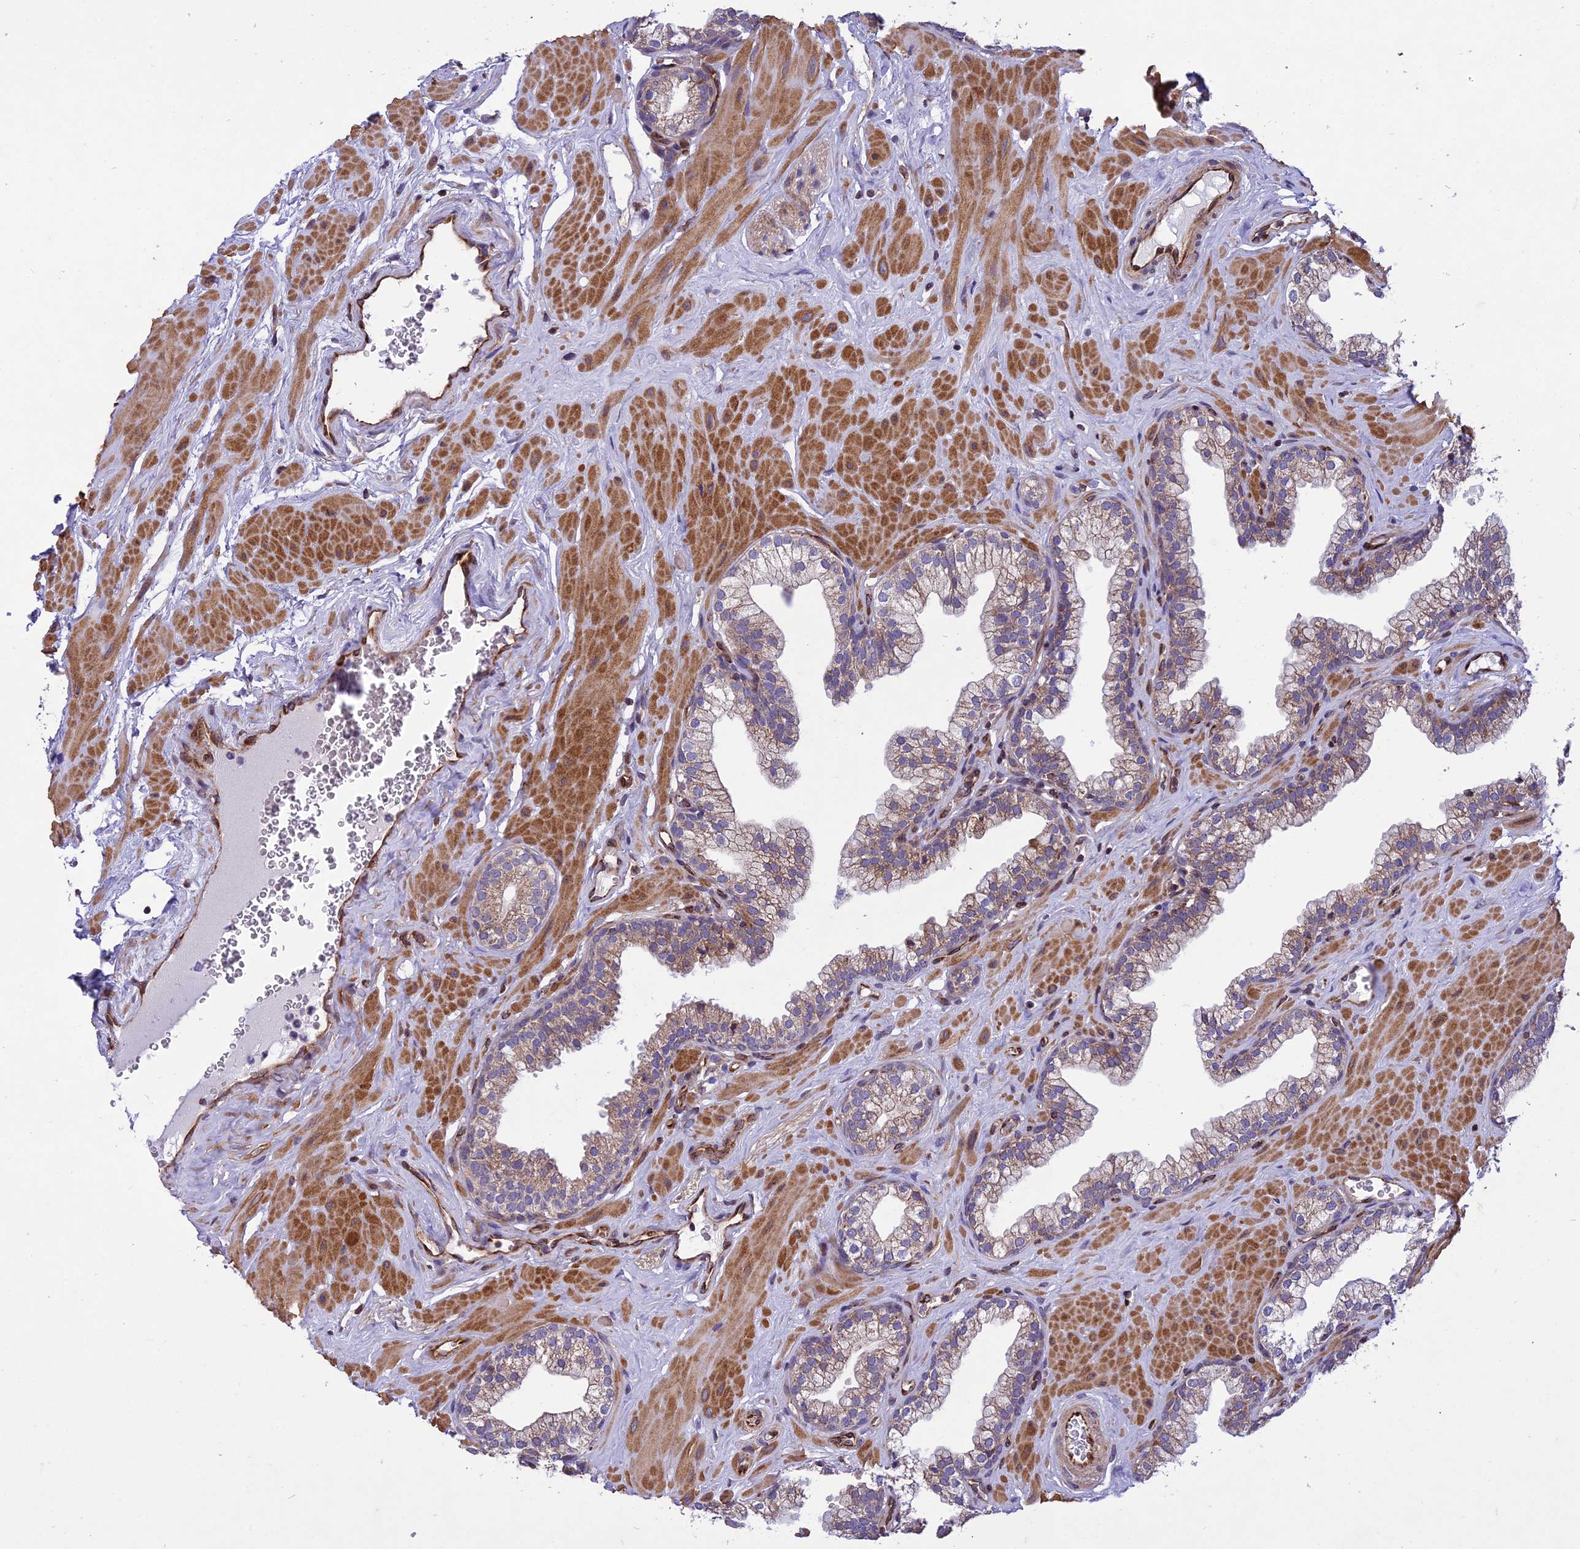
{"staining": {"intensity": "weak", "quantity": ">75%", "location": "cytoplasmic/membranous"}, "tissue": "prostate", "cell_type": "Glandular cells", "image_type": "normal", "snomed": [{"axis": "morphology", "description": "Normal tissue, NOS"}, {"axis": "morphology", "description": "Urothelial carcinoma, Low grade"}, {"axis": "topography", "description": "Urinary bladder"}, {"axis": "topography", "description": "Prostate"}], "caption": "A high-resolution micrograph shows immunohistochemistry (IHC) staining of normal prostate, which reveals weak cytoplasmic/membranous positivity in approximately >75% of glandular cells.", "gene": "GIMAP1", "patient": {"sex": "male", "age": 60}}